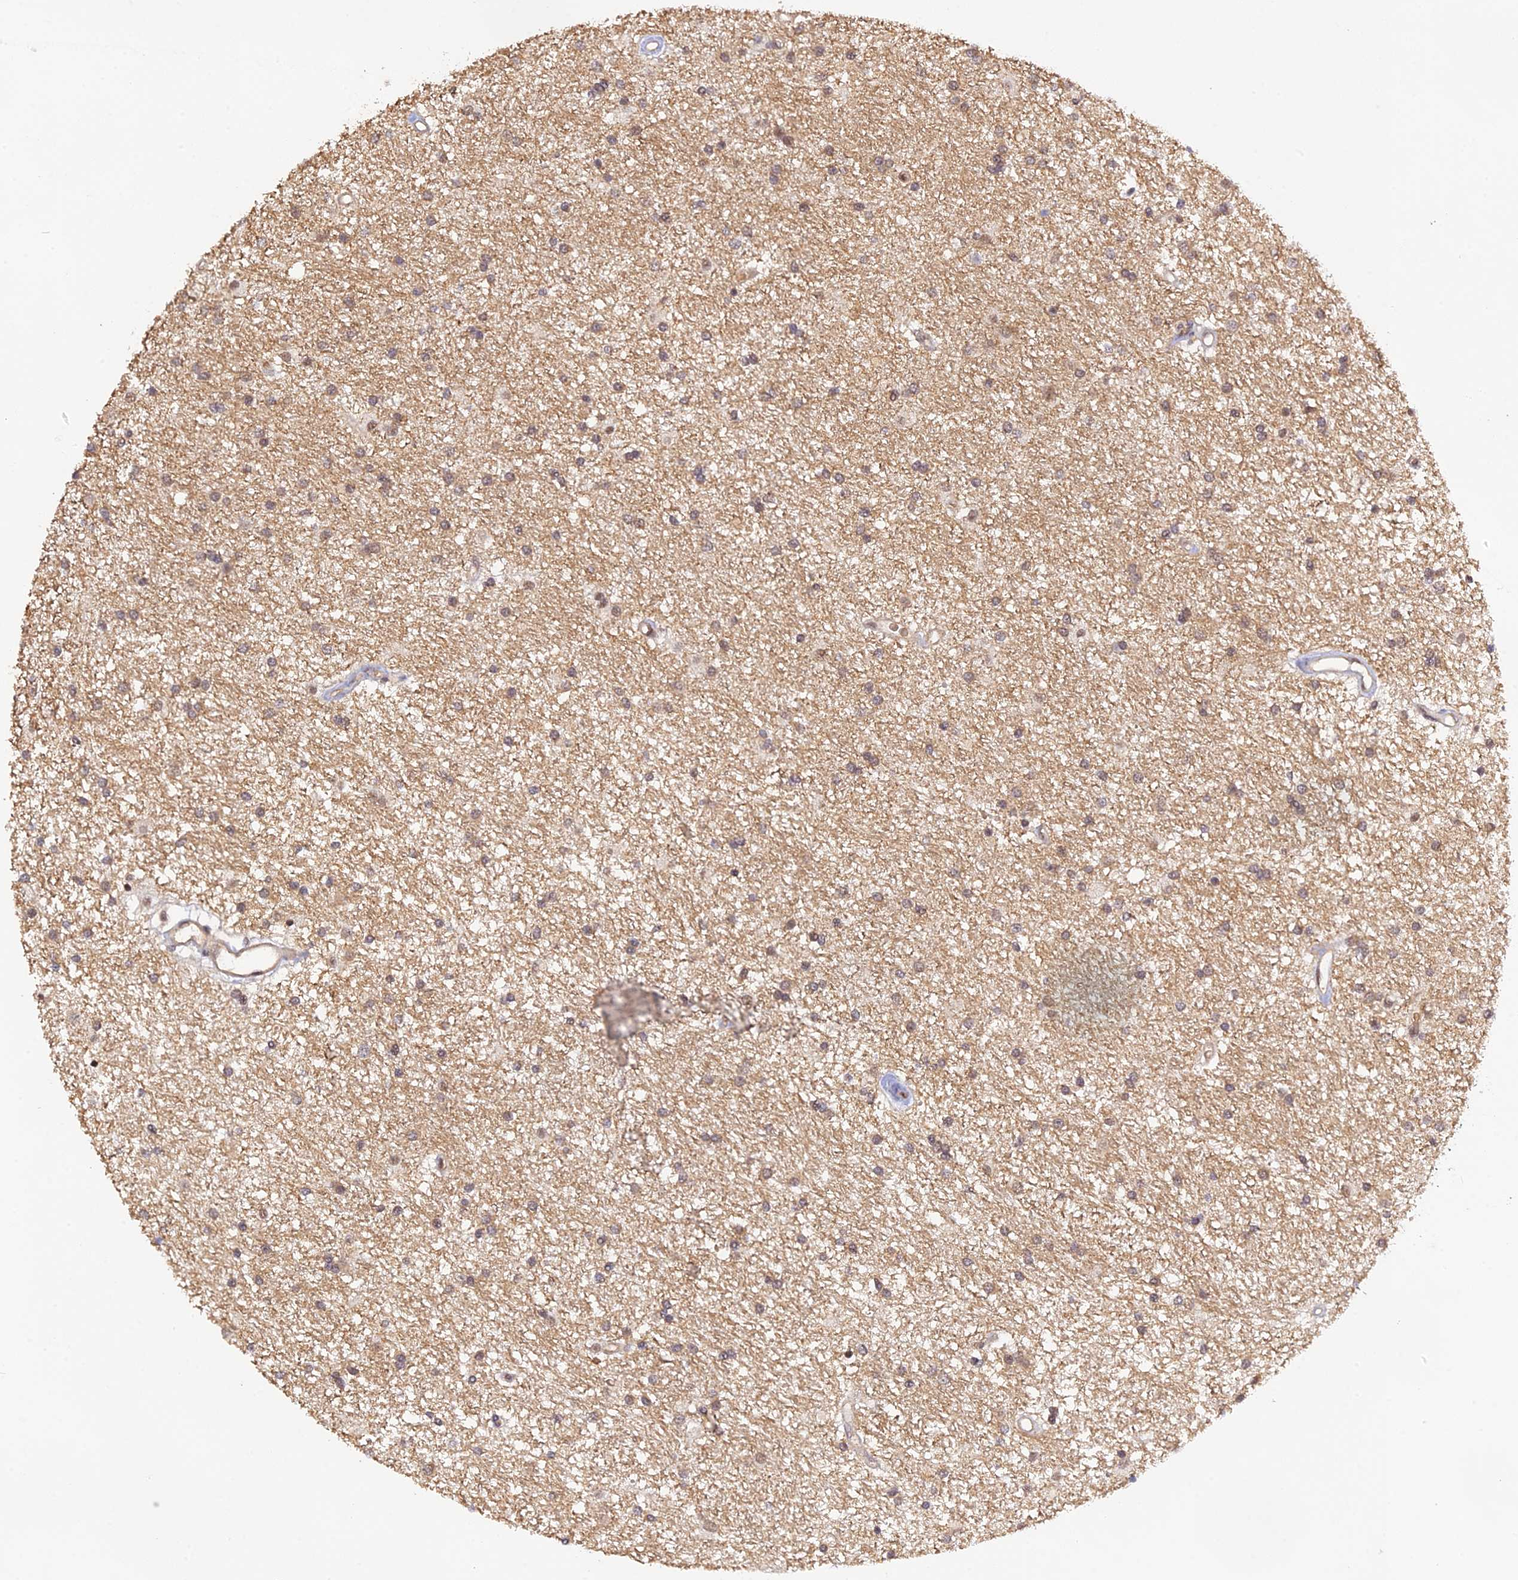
{"staining": {"intensity": "weak", "quantity": "25%-75%", "location": "cytoplasmic/membranous,nuclear"}, "tissue": "glioma", "cell_type": "Tumor cells", "image_type": "cancer", "snomed": [{"axis": "morphology", "description": "Glioma, malignant, High grade"}, {"axis": "topography", "description": "Brain"}], "caption": "Protein staining of glioma tissue displays weak cytoplasmic/membranous and nuclear positivity in about 25%-75% of tumor cells.", "gene": "ZNF436", "patient": {"sex": "male", "age": 77}}